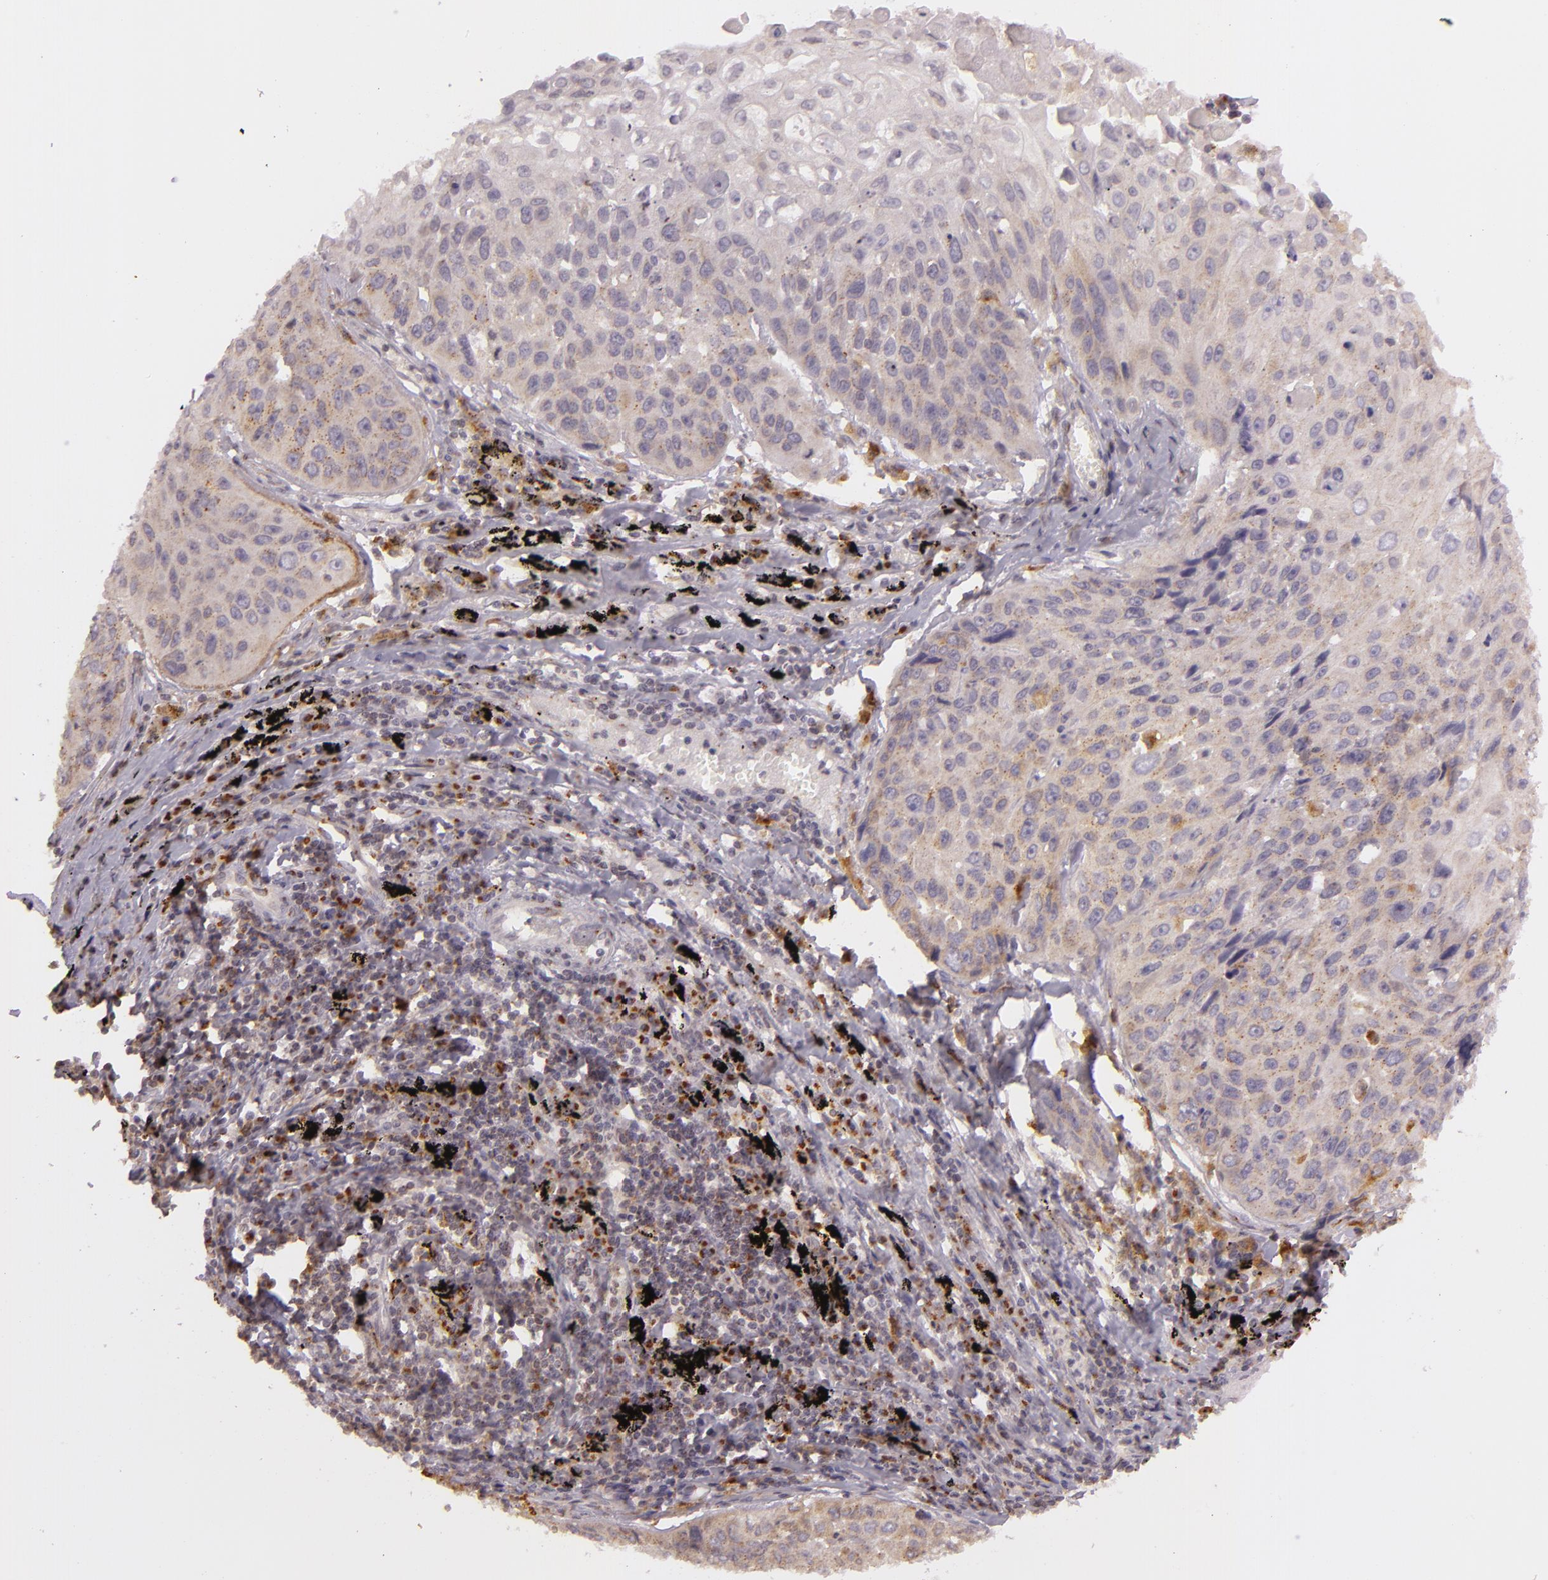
{"staining": {"intensity": "moderate", "quantity": ">75%", "location": "cytoplasmic/membranous"}, "tissue": "lung cancer", "cell_type": "Tumor cells", "image_type": "cancer", "snomed": [{"axis": "morphology", "description": "Adenocarcinoma, NOS"}, {"axis": "topography", "description": "Lung"}], "caption": "Immunohistochemical staining of lung cancer (adenocarcinoma) reveals medium levels of moderate cytoplasmic/membranous expression in approximately >75% of tumor cells.", "gene": "LGMN", "patient": {"sex": "male", "age": 60}}